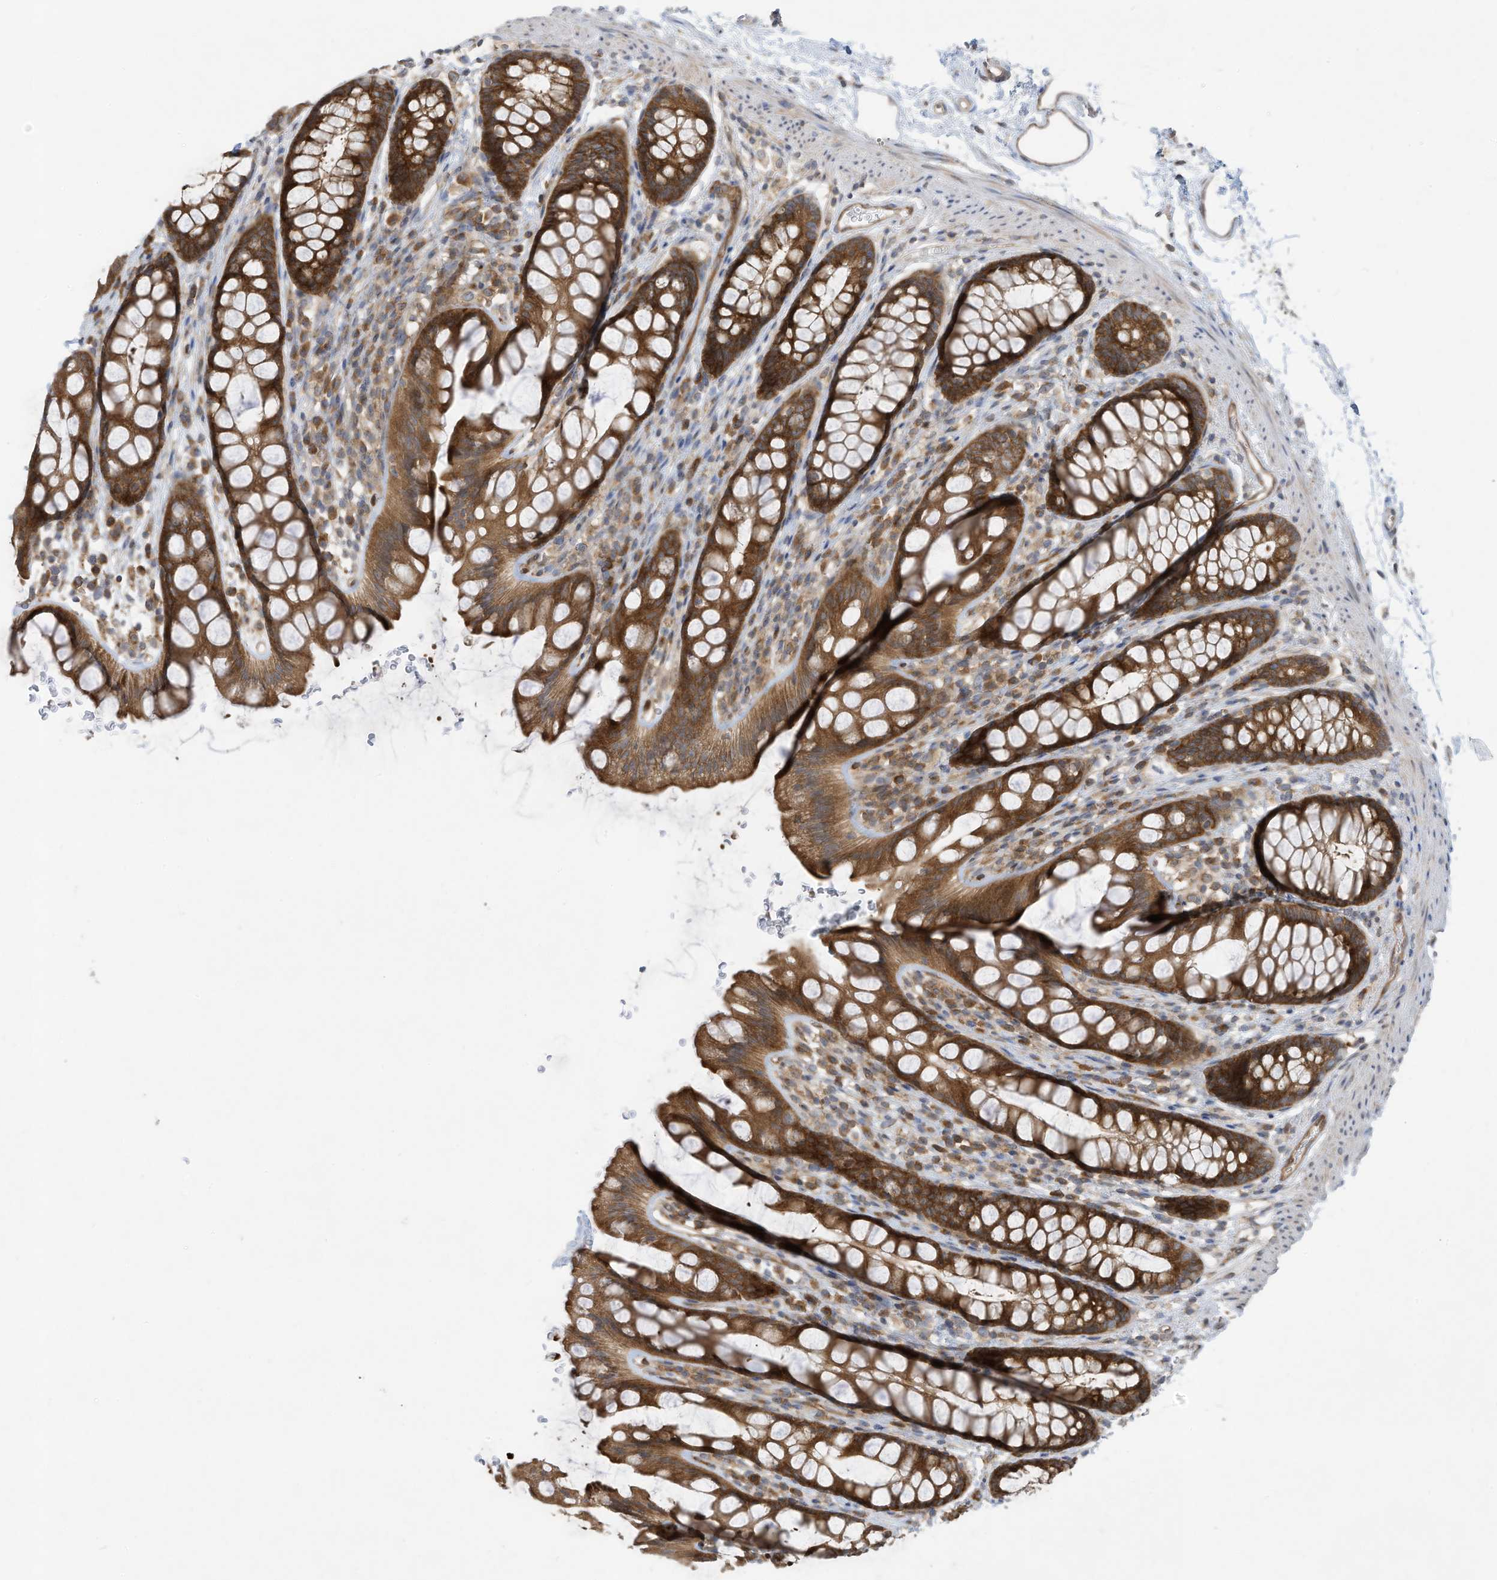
{"staining": {"intensity": "strong", "quantity": ">75%", "location": "cytoplasmic/membranous"}, "tissue": "rectum", "cell_type": "Glandular cells", "image_type": "normal", "snomed": [{"axis": "morphology", "description": "Normal tissue, NOS"}, {"axis": "topography", "description": "Rectum"}], "caption": "Strong cytoplasmic/membranous protein positivity is seen in approximately >75% of glandular cells in rectum.", "gene": "USE1", "patient": {"sex": "female", "age": 65}}